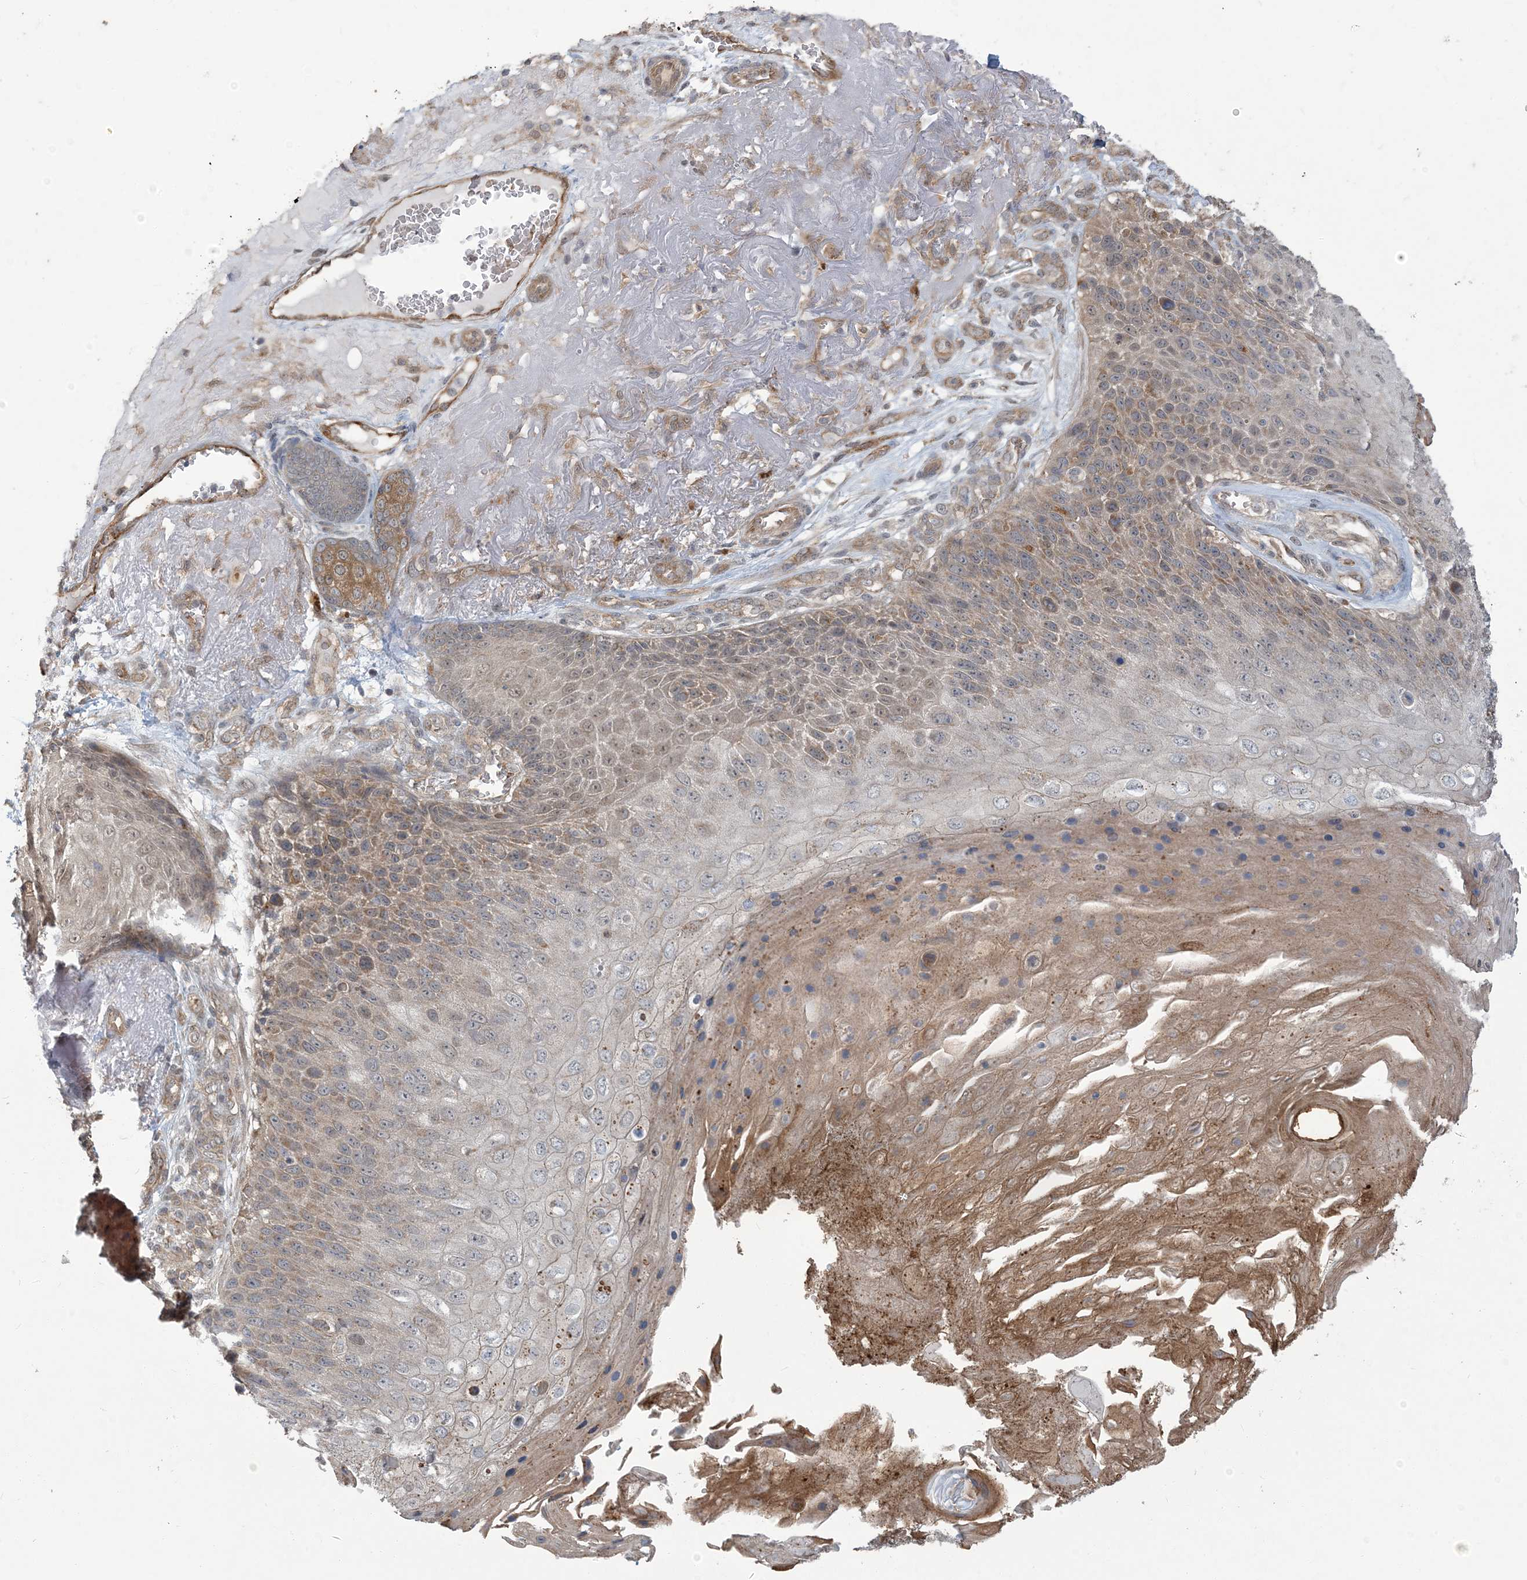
{"staining": {"intensity": "moderate", "quantity": "25%-75%", "location": "cytoplasmic/membranous"}, "tissue": "skin cancer", "cell_type": "Tumor cells", "image_type": "cancer", "snomed": [{"axis": "morphology", "description": "Squamous cell carcinoma, NOS"}, {"axis": "topography", "description": "Skin"}], "caption": "Skin cancer was stained to show a protein in brown. There is medium levels of moderate cytoplasmic/membranous expression in approximately 25%-75% of tumor cells.", "gene": "ERI2", "patient": {"sex": "female", "age": 88}}